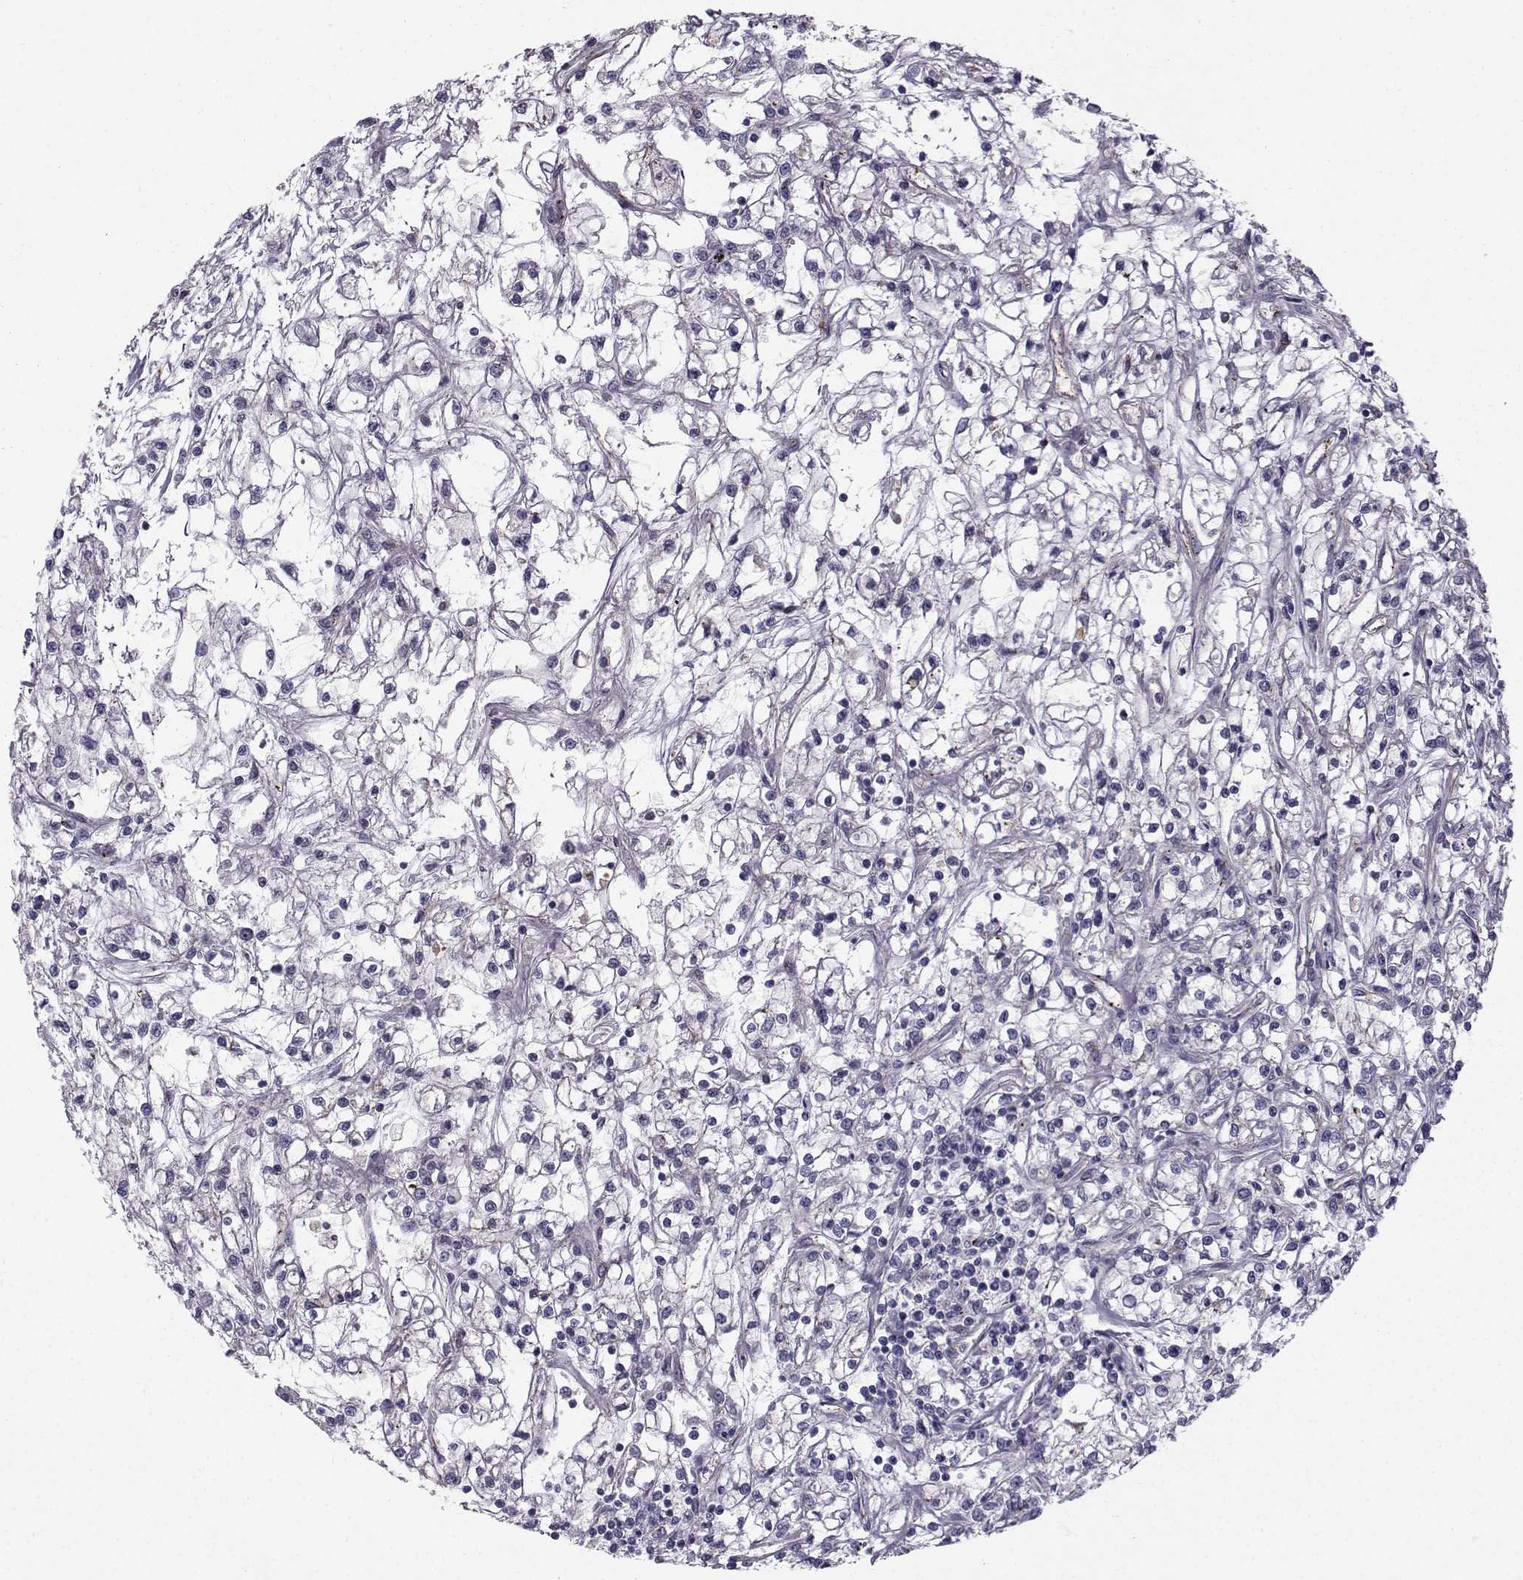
{"staining": {"intensity": "negative", "quantity": "none", "location": "none"}, "tissue": "renal cancer", "cell_type": "Tumor cells", "image_type": "cancer", "snomed": [{"axis": "morphology", "description": "Adenocarcinoma, NOS"}, {"axis": "topography", "description": "Kidney"}], "caption": "Tumor cells show no significant expression in renal adenocarcinoma.", "gene": "CALCR", "patient": {"sex": "female", "age": 59}}